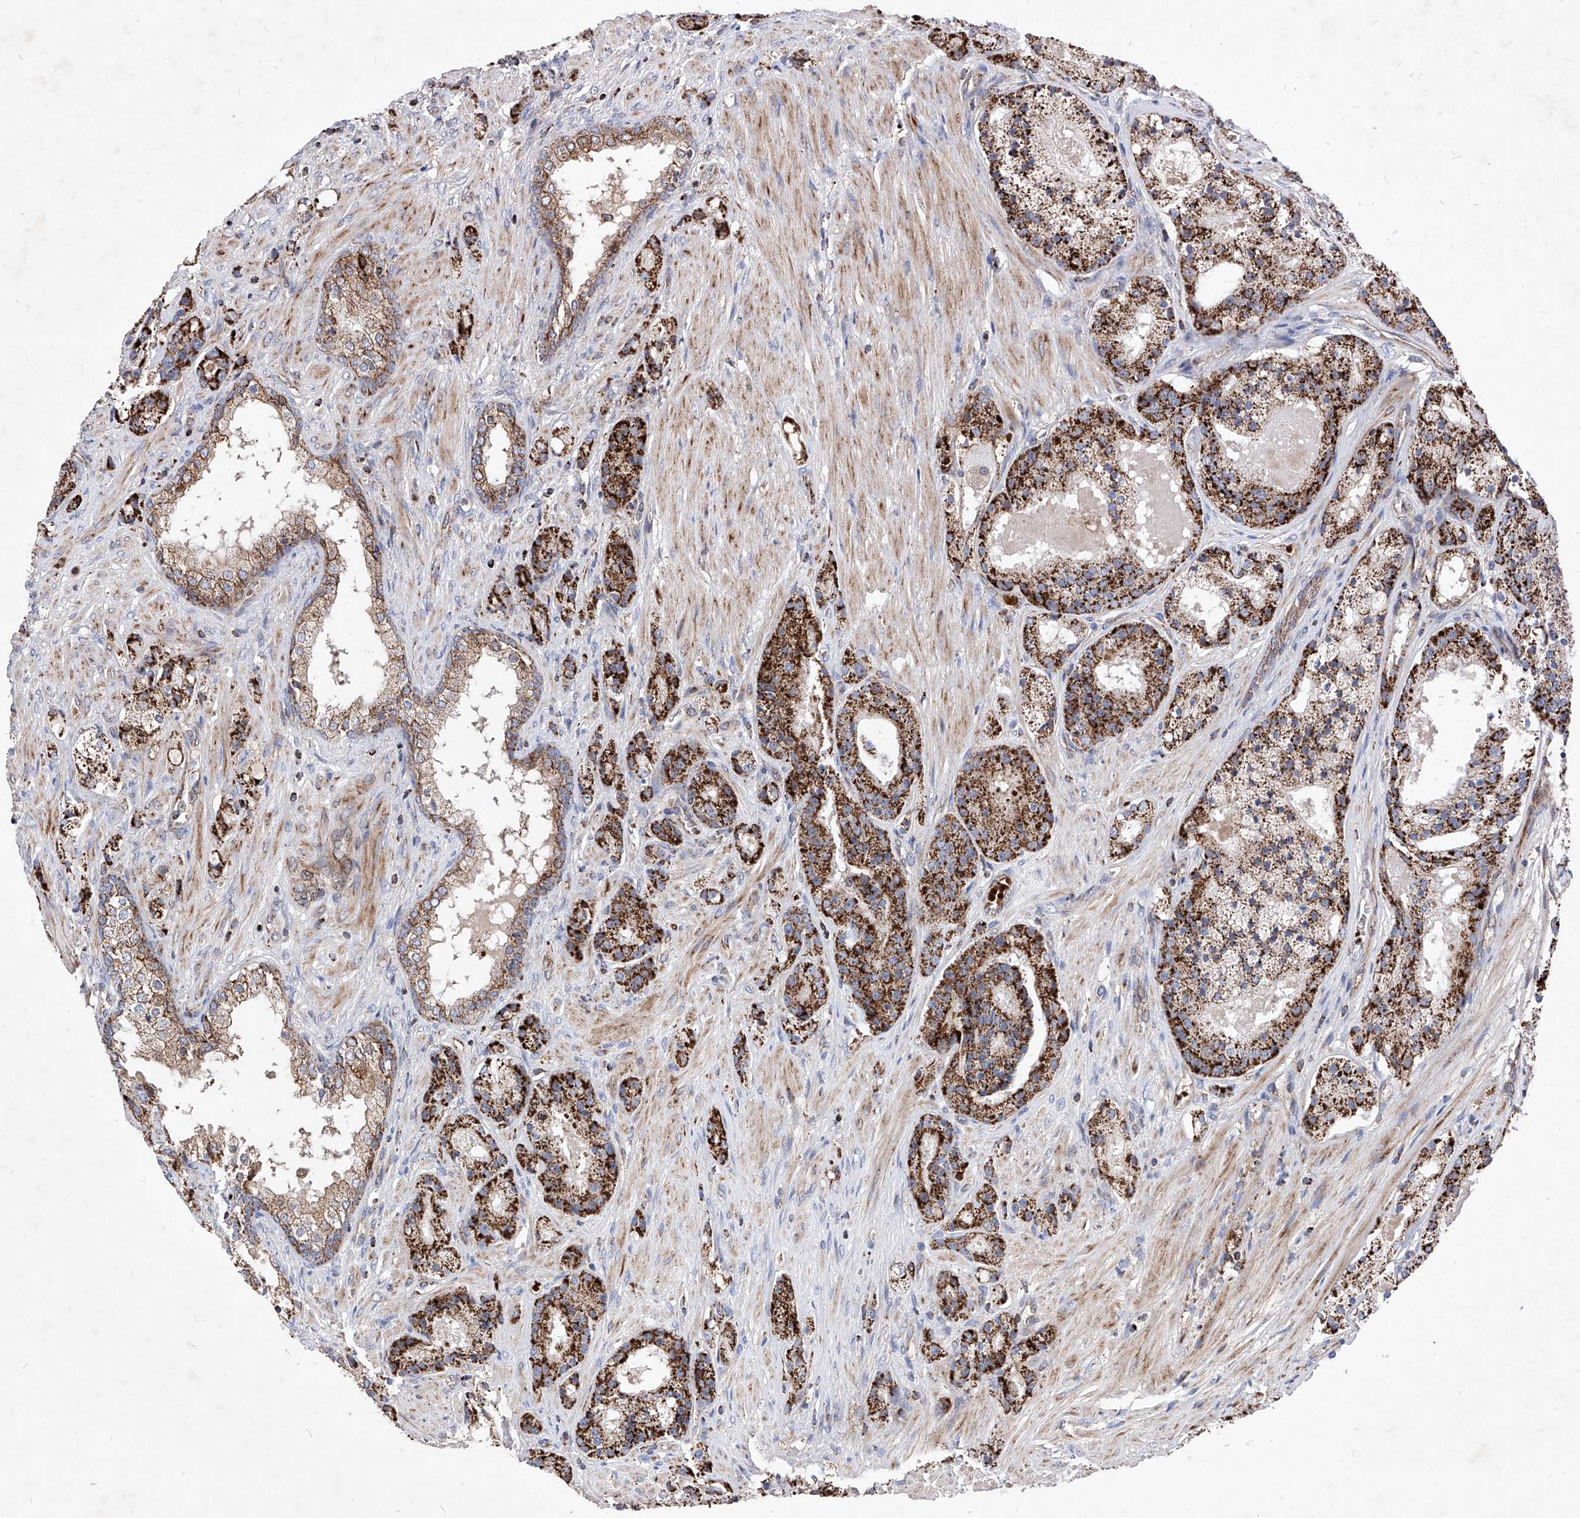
{"staining": {"intensity": "strong", "quantity": ">75%", "location": "cytoplasmic/membranous"}, "tissue": "prostate cancer", "cell_type": "Tumor cells", "image_type": "cancer", "snomed": [{"axis": "morphology", "description": "Adenocarcinoma, High grade"}, {"axis": "topography", "description": "Prostate"}], "caption": "Human prostate cancer (high-grade adenocarcinoma) stained with a brown dye exhibits strong cytoplasmic/membranous positive expression in approximately >75% of tumor cells.", "gene": "SEMA6A", "patient": {"sex": "male", "age": 60}}